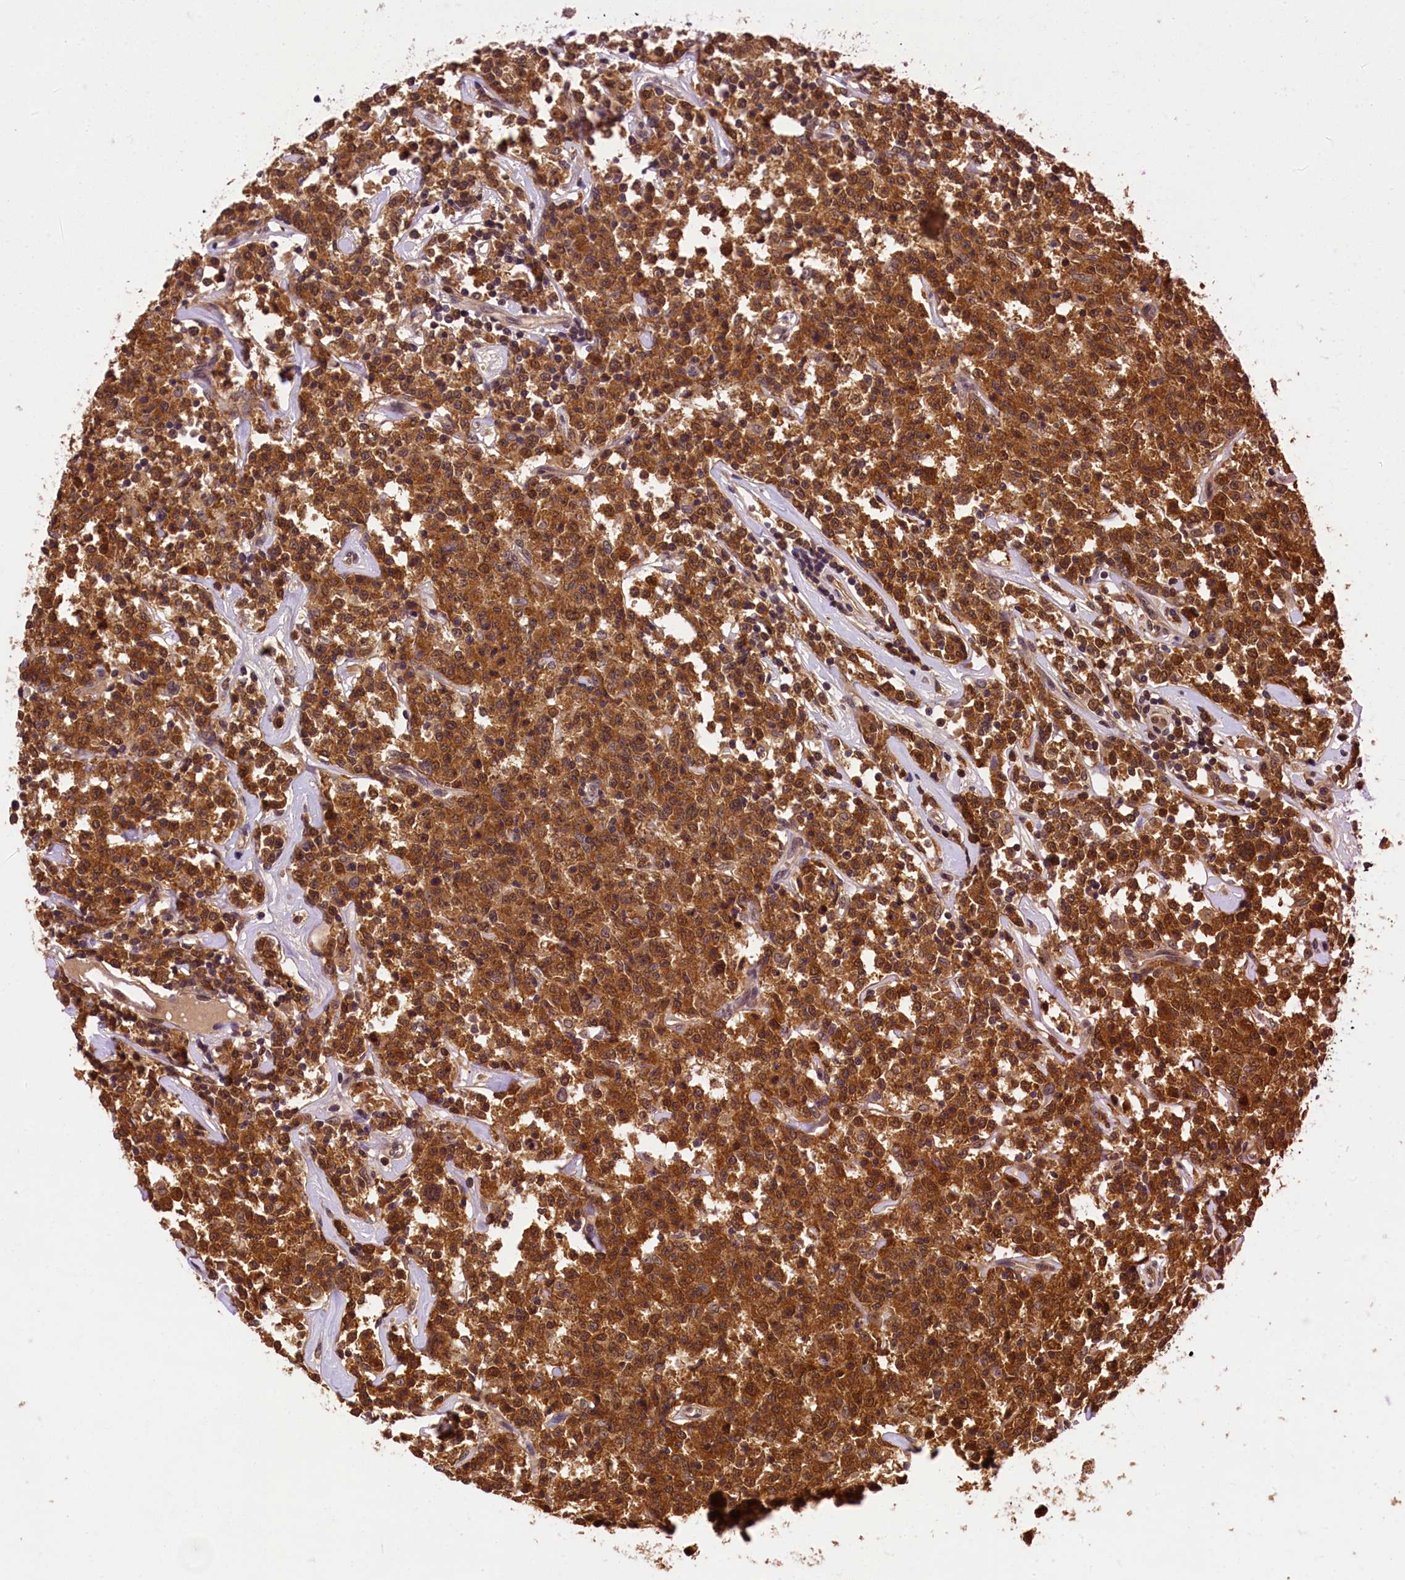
{"staining": {"intensity": "moderate", "quantity": ">75%", "location": "cytoplasmic/membranous,nuclear"}, "tissue": "lymphoma", "cell_type": "Tumor cells", "image_type": "cancer", "snomed": [{"axis": "morphology", "description": "Malignant lymphoma, non-Hodgkin's type, Low grade"}, {"axis": "topography", "description": "Small intestine"}], "caption": "Protein staining shows moderate cytoplasmic/membranous and nuclear staining in approximately >75% of tumor cells in malignant lymphoma, non-Hodgkin's type (low-grade).", "gene": "EIF6", "patient": {"sex": "female", "age": 59}}